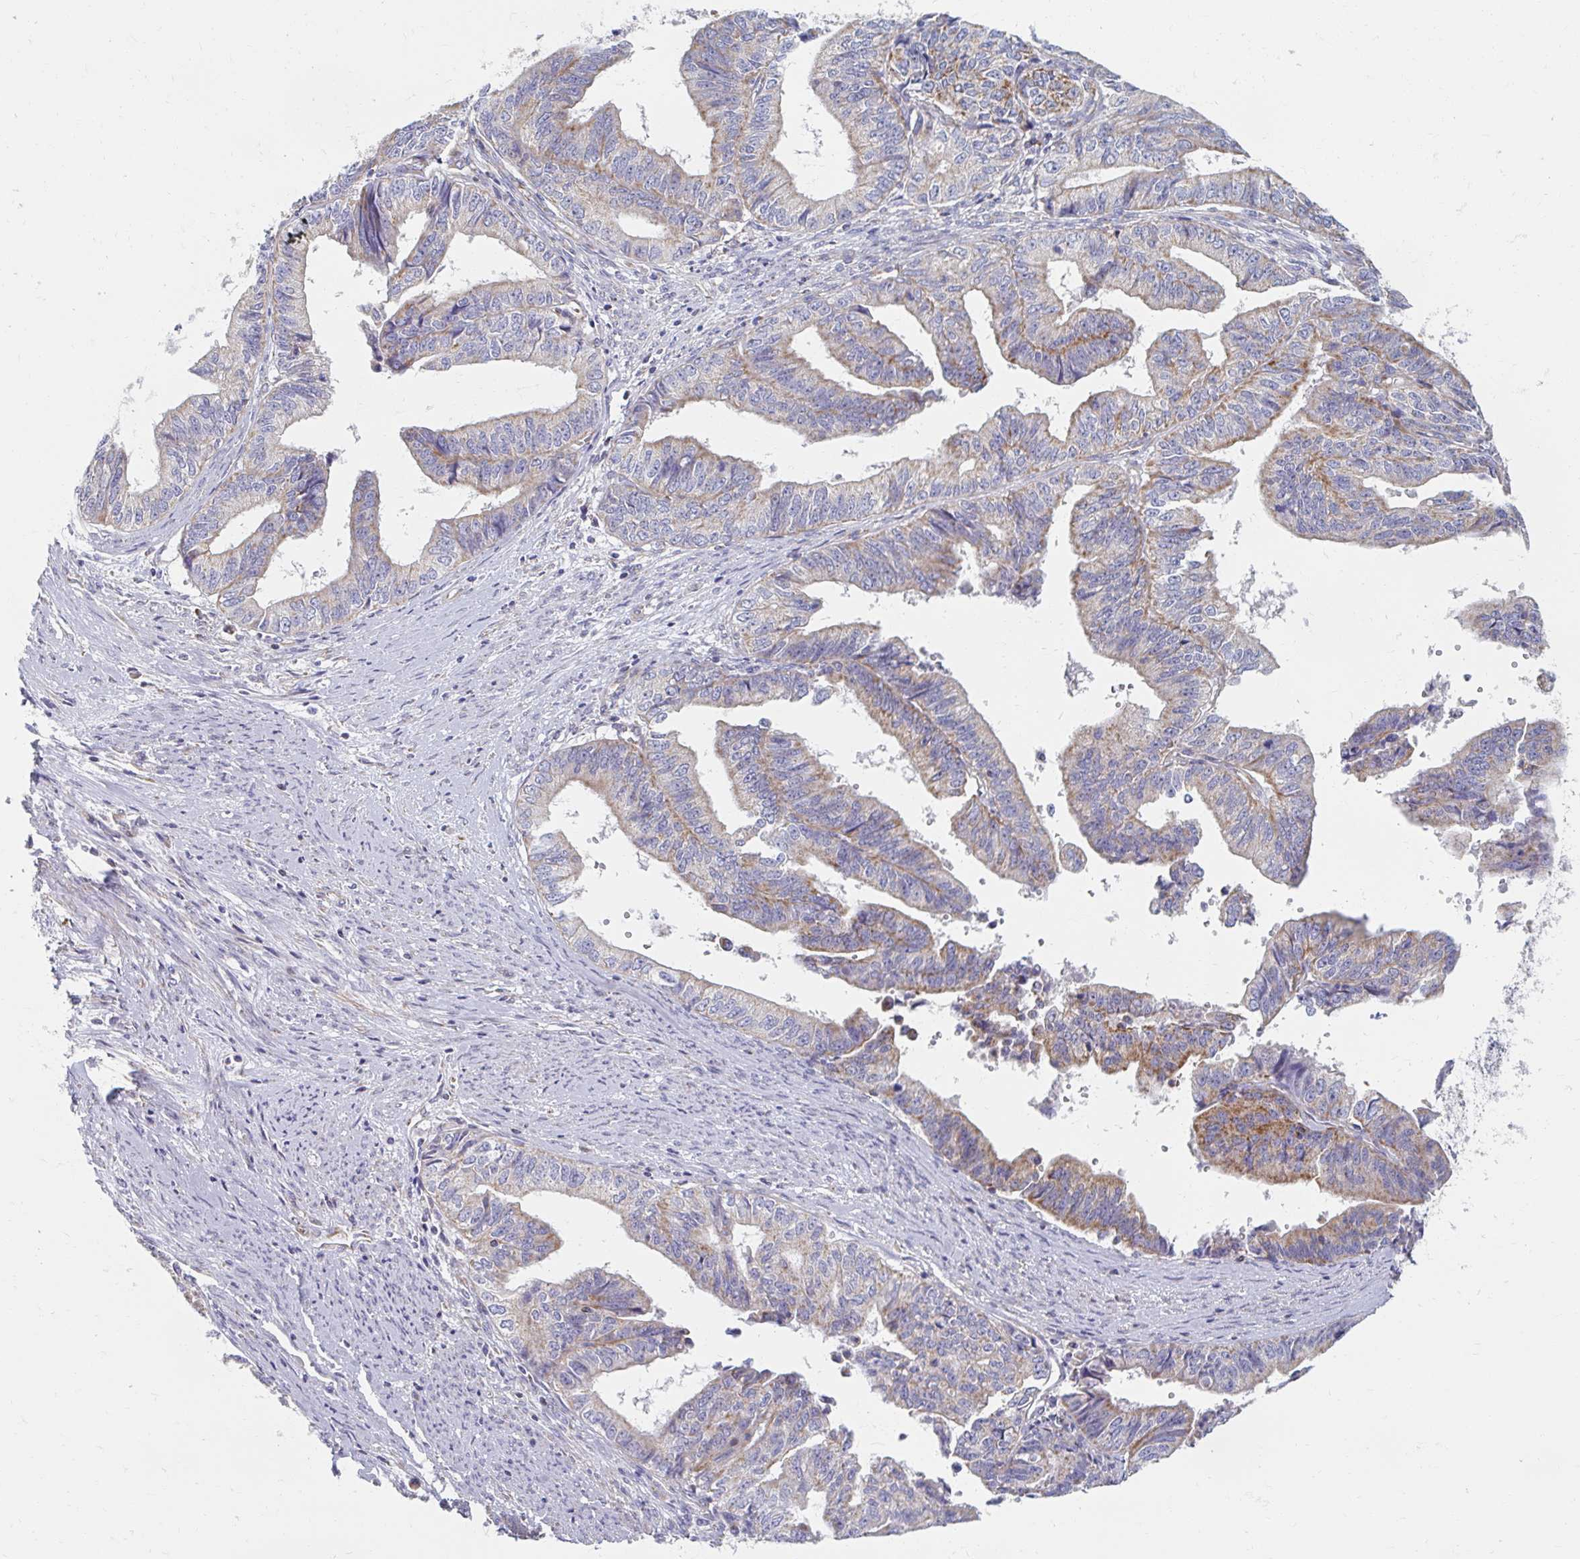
{"staining": {"intensity": "weak", "quantity": "25%-75%", "location": "cytoplasmic/membranous"}, "tissue": "endometrial cancer", "cell_type": "Tumor cells", "image_type": "cancer", "snomed": [{"axis": "morphology", "description": "Adenocarcinoma, NOS"}, {"axis": "topography", "description": "Endometrium"}], "caption": "Human endometrial cancer (adenocarcinoma) stained with a brown dye displays weak cytoplasmic/membranous positive positivity in approximately 25%-75% of tumor cells.", "gene": "MAVS", "patient": {"sex": "female", "age": 65}}